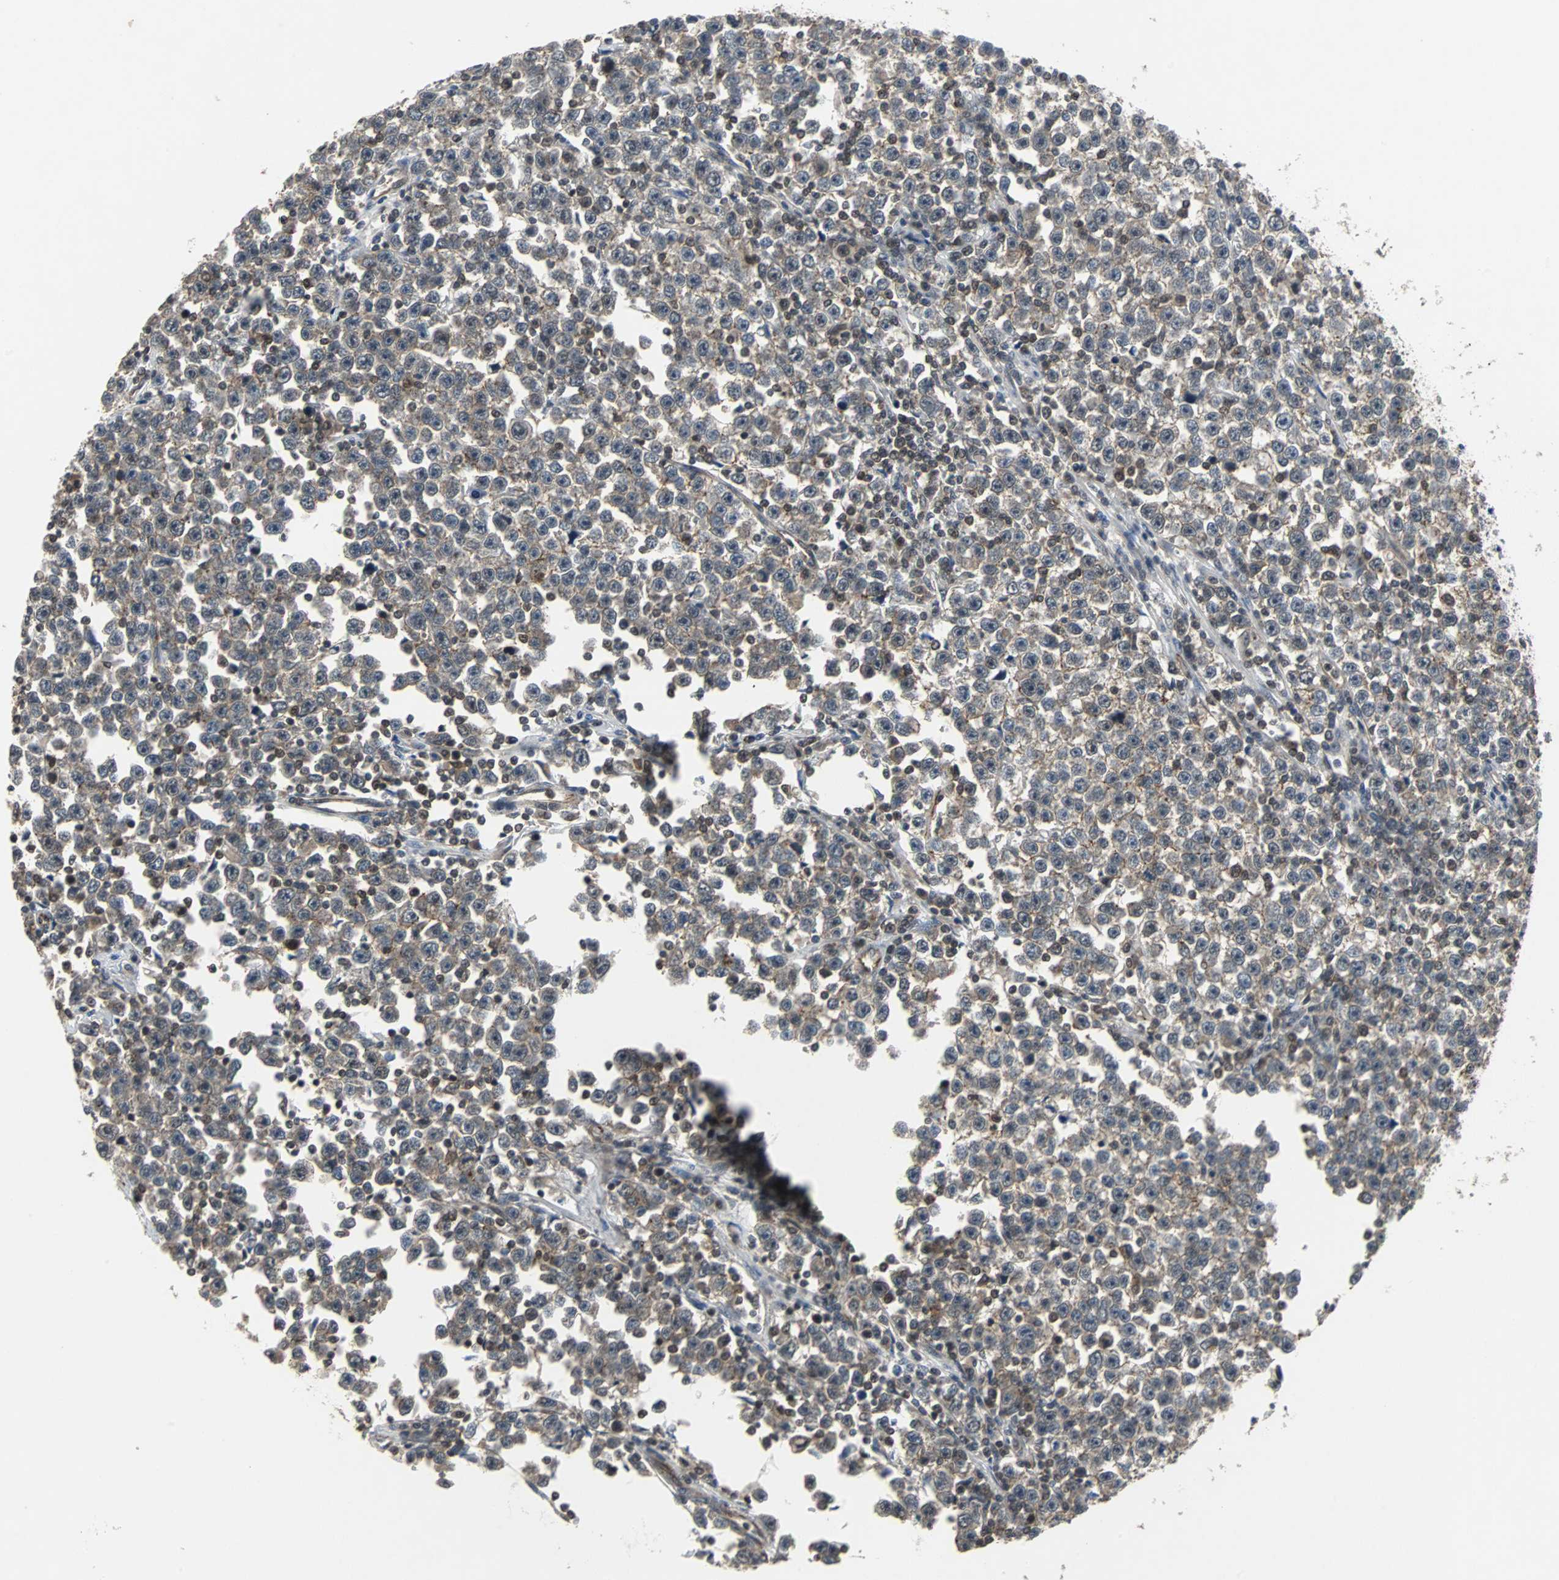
{"staining": {"intensity": "weak", "quantity": ">75%", "location": "cytoplasmic/membranous"}, "tissue": "testis cancer", "cell_type": "Tumor cells", "image_type": "cancer", "snomed": [{"axis": "morphology", "description": "Seminoma, NOS"}, {"axis": "topography", "description": "Testis"}], "caption": "Immunohistochemistry (IHC) staining of testis cancer (seminoma), which exhibits low levels of weak cytoplasmic/membranous positivity in about >75% of tumor cells indicating weak cytoplasmic/membranous protein expression. The staining was performed using DAB (3,3'-diaminobenzidine) (brown) for protein detection and nuclei were counterstained in hematoxylin (blue).", "gene": "LSR", "patient": {"sex": "male", "age": 43}}